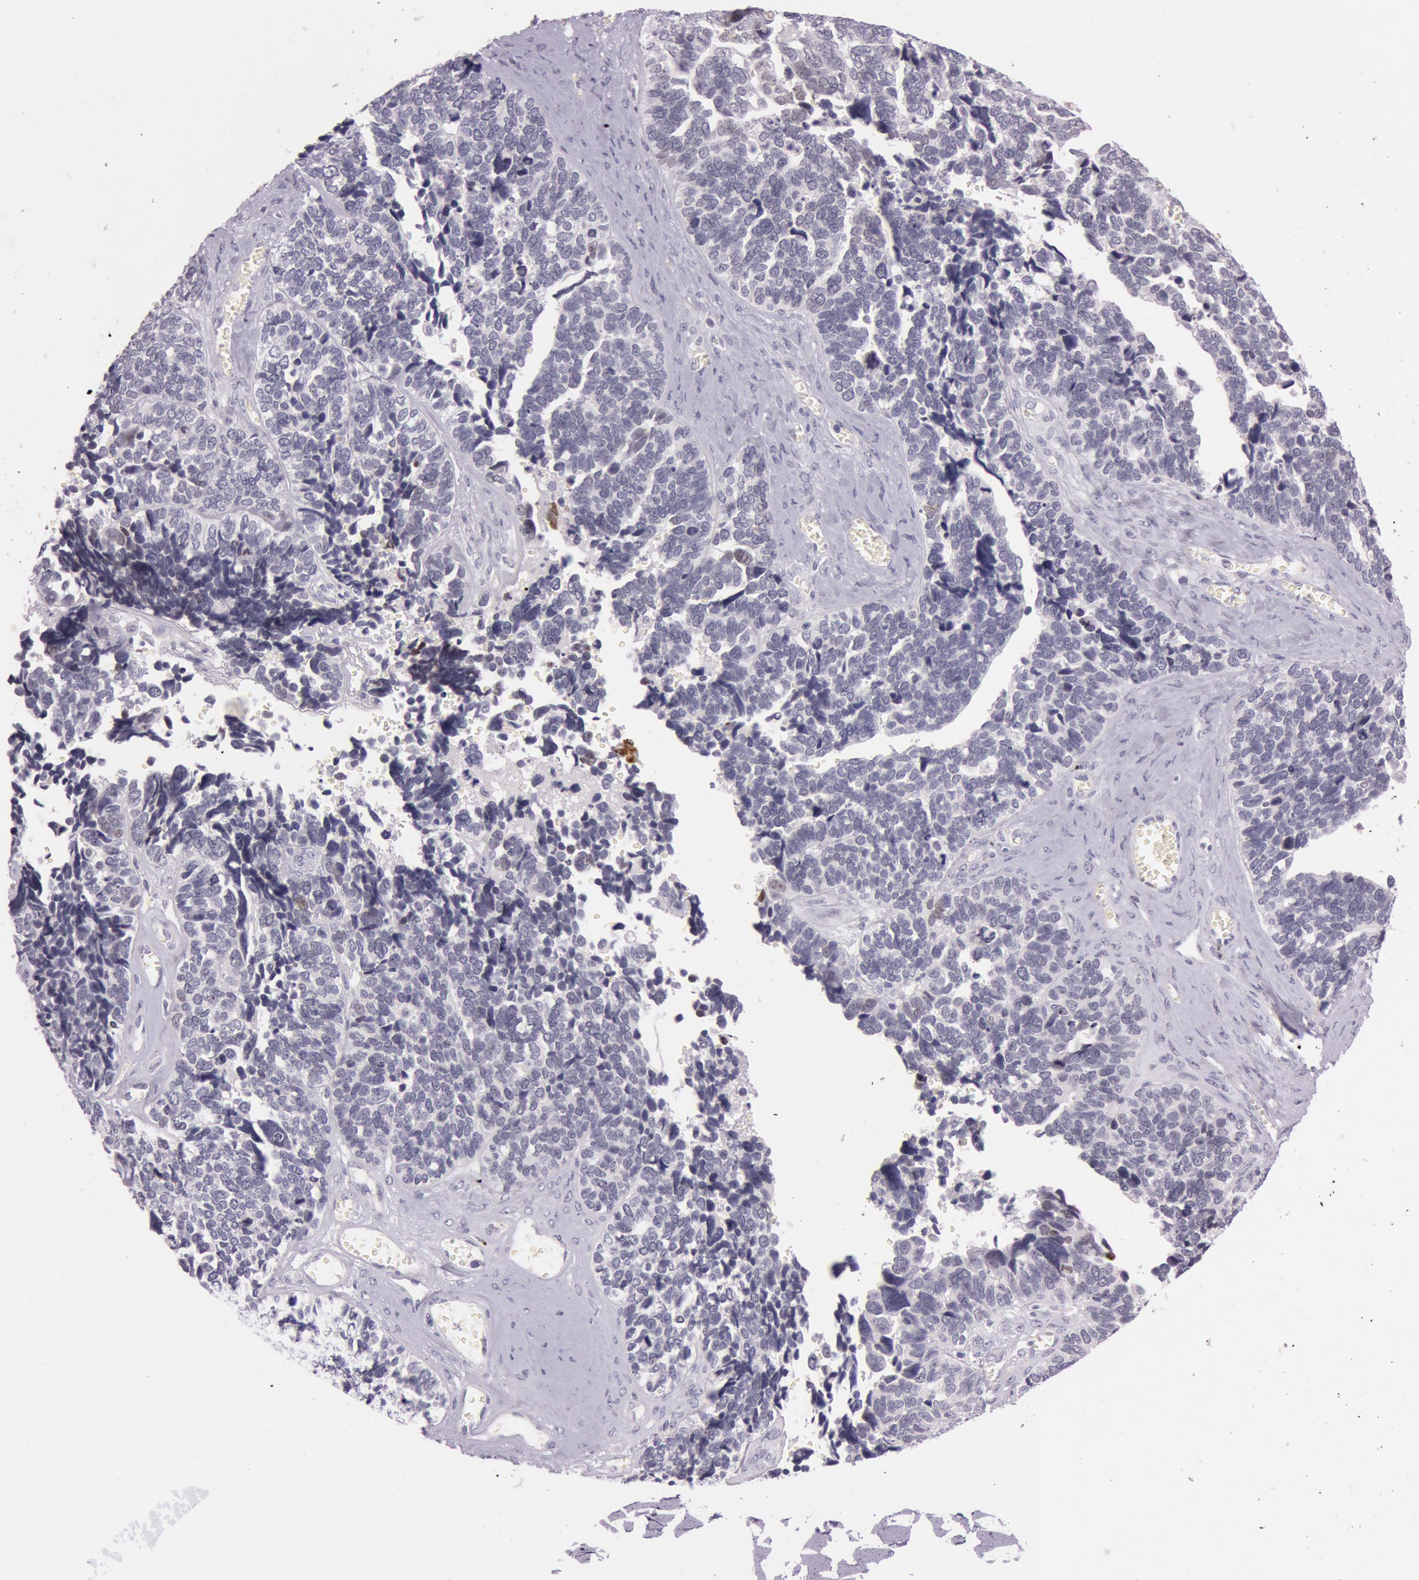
{"staining": {"intensity": "negative", "quantity": "none", "location": "none"}, "tissue": "ovarian cancer", "cell_type": "Tumor cells", "image_type": "cancer", "snomed": [{"axis": "morphology", "description": "Cystadenocarcinoma, serous, NOS"}, {"axis": "topography", "description": "Ovary"}], "caption": "Ovarian cancer was stained to show a protein in brown. There is no significant expression in tumor cells. Brightfield microscopy of immunohistochemistry stained with DAB (3,3'-diaminobenzidine) (brown) and hematoxylin (blue), captured at high magnification.", "gene": "FBL", "patient": {"sex": "female", "age": 77}}